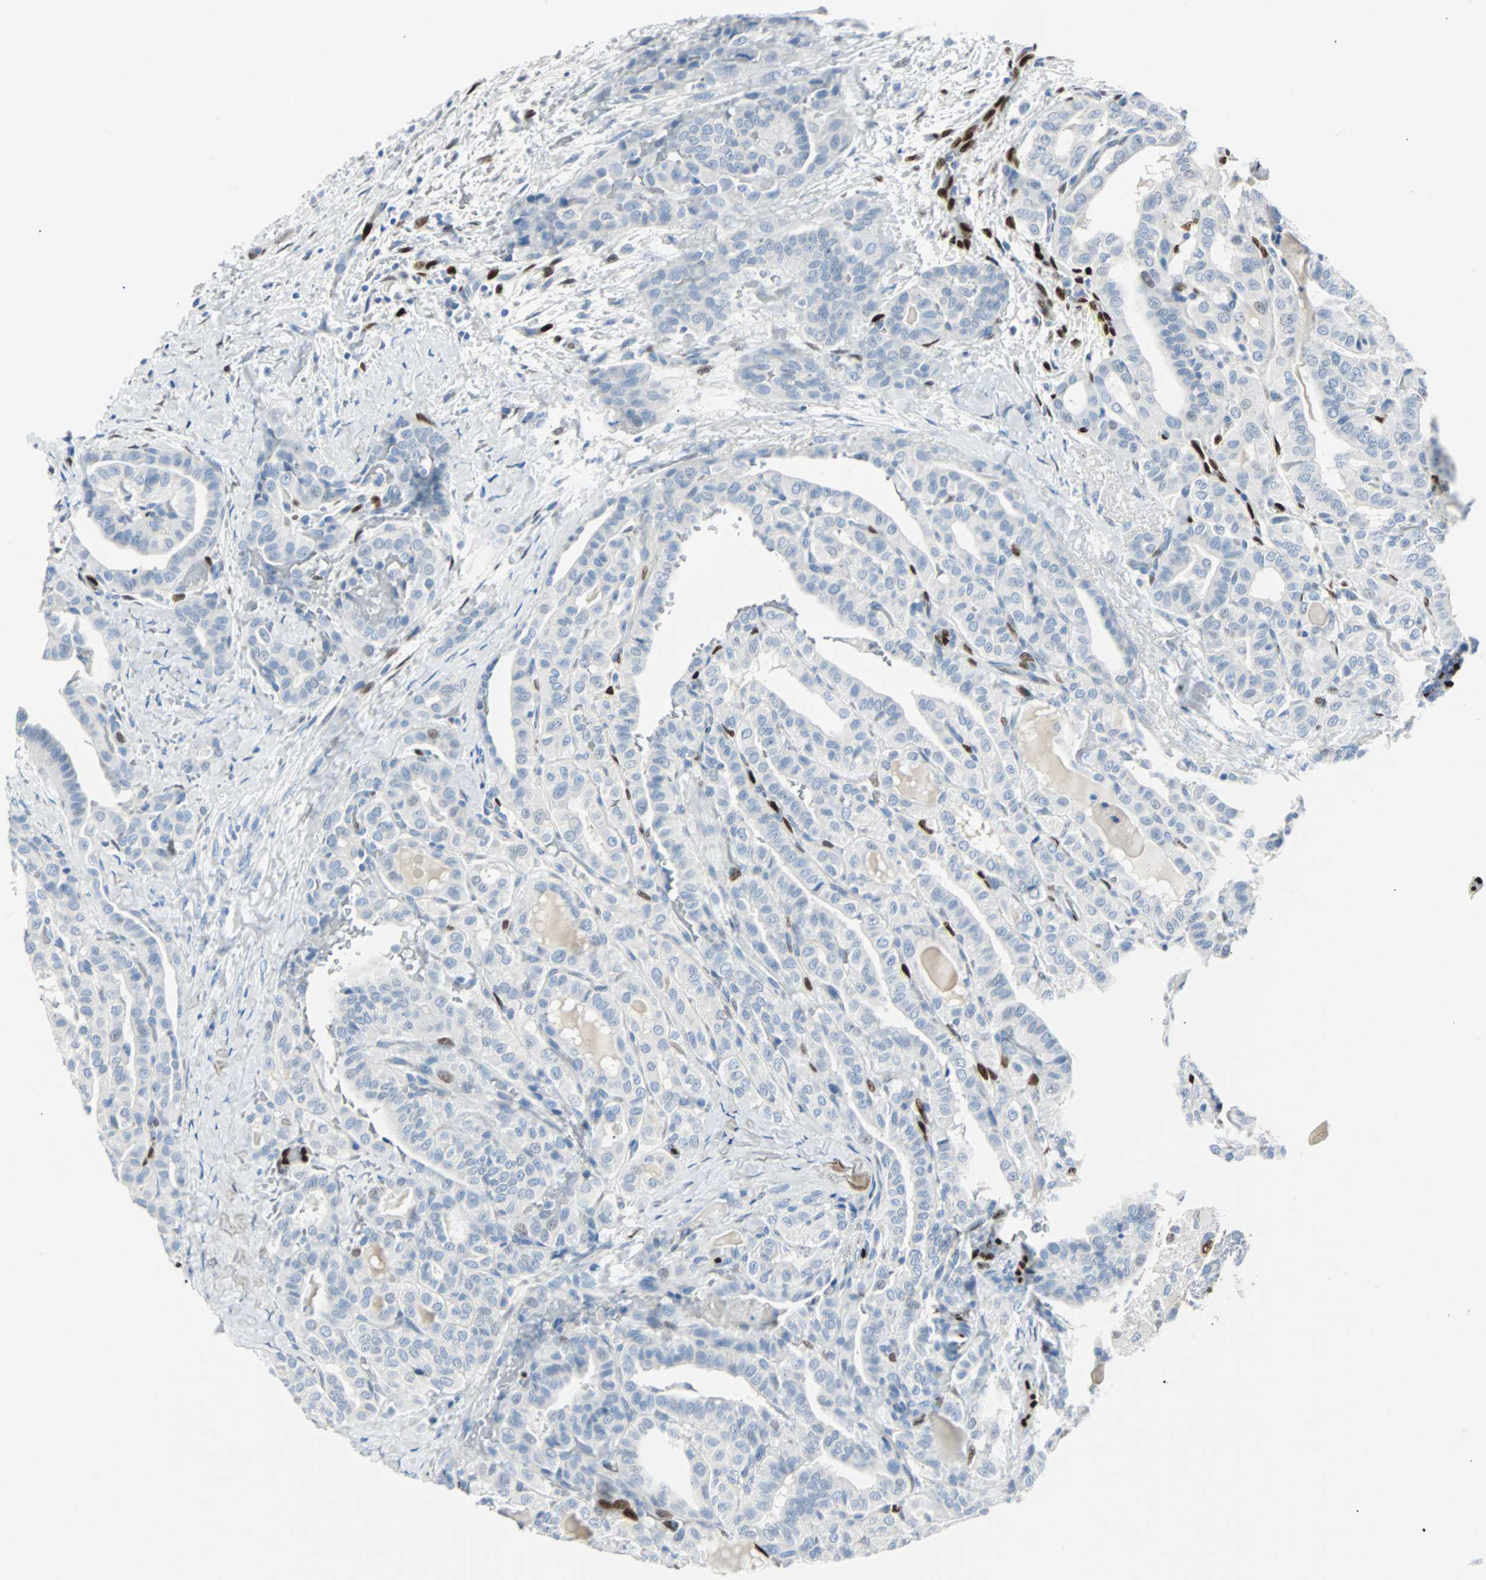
{"staining": {"intensity": "negative", "quantity": "none", "location": "none"}, "tissue": "thyroid cancer", "cell_type": "Tumor cells", "image_type": "cancer", "snomed": [{"axis": "morphology", "description": "Papillary adenocarcinoma, NOS"}, {"axis": "topography", "description": "Thyroid gland"}], "caption": "Immunohistochemistry of papillary adenocarcinoma (thyroid) reveals no positivity in tumor cells.", "gene": "IL33", "patient": {"sex": "male", "age": 77}}